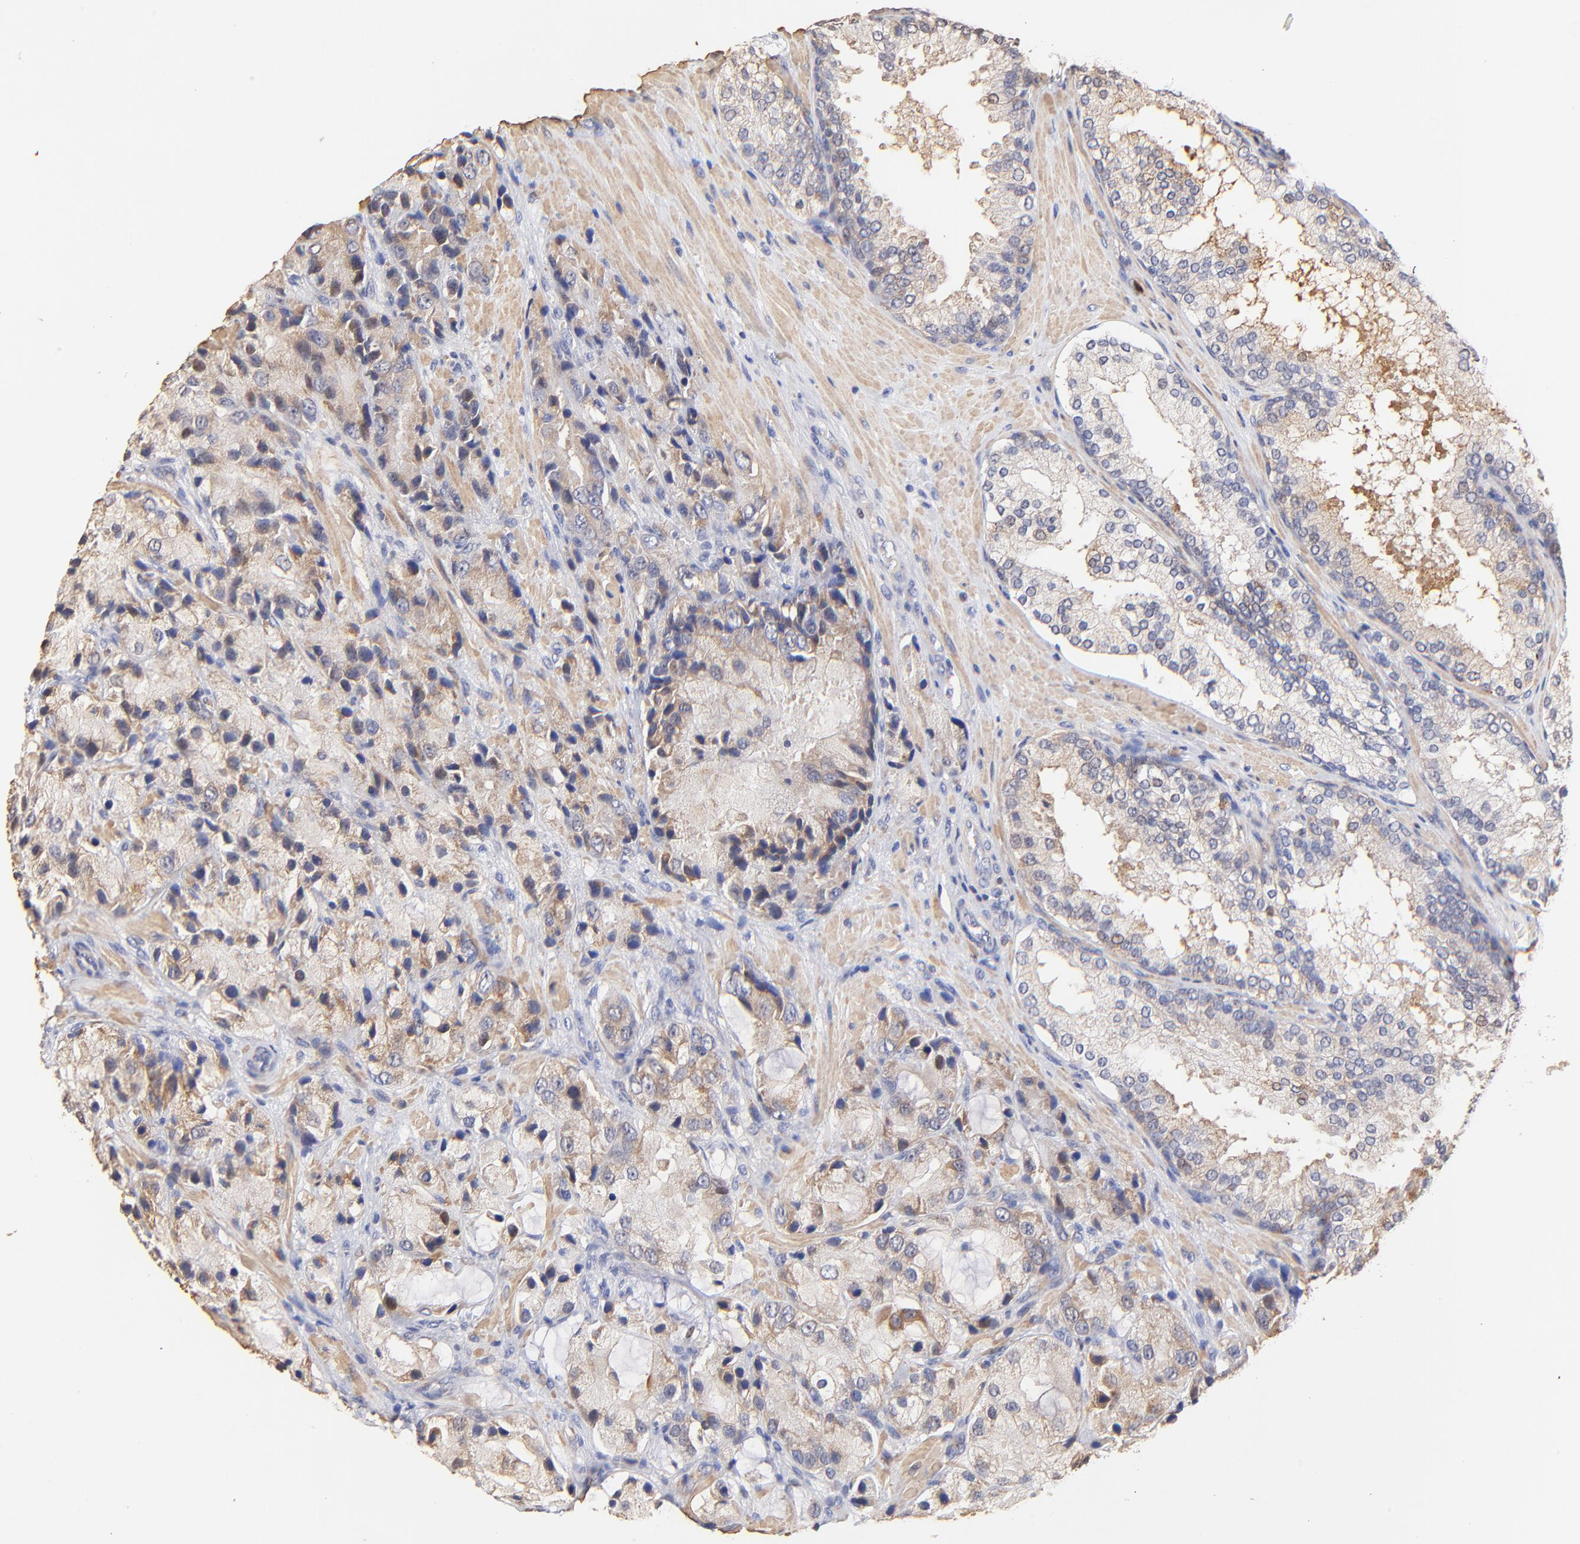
{"staining": {"intensity": "weak", "quantity": "25%-75%", "location": "cytoplasmic/membranous"}, "tissue": "prostate cancer", "cell_type": "Tumor cells", "image_type": "cancer", "snomed": [{"axis": "morphology", "description": "Adenocarcinoma, High grade"}, {"axis": "topography", "description": "Prostate"}], "caption": "Weak cytoplasmic/membranous staining is seen in approximately 25%-75% of tumor cells in high-grade adenocarcinoma (prostate).", "gene": "BBOF1", "patient": {"sex": "male", "age": 70}}